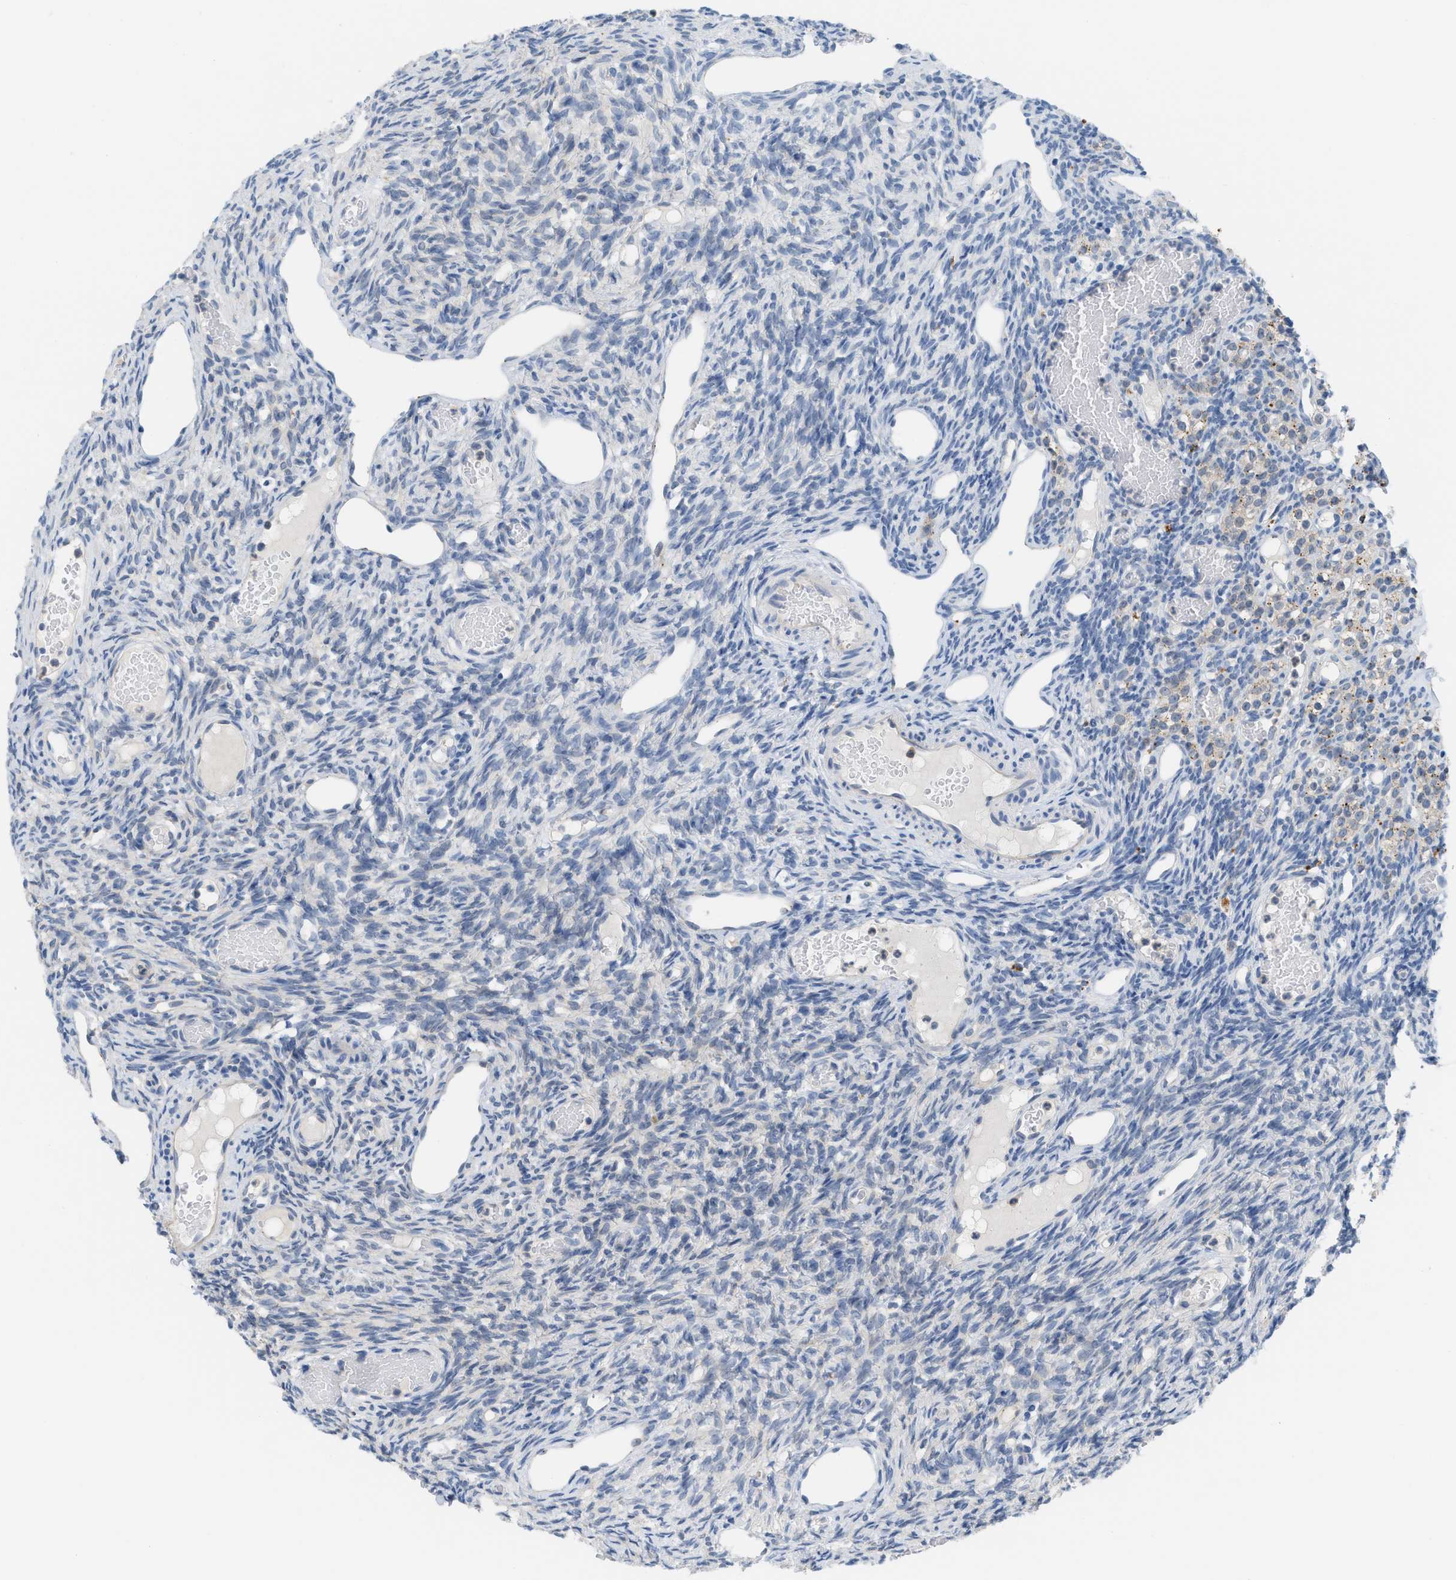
{"staining": {"intensity": "weak", "quantity": "25%-75%", "location": "cytoplasmic/membranous"}, "tissue": "ovary", "cell_type": "Follicle cells", "image_type": "normal", "snomed": [{"axis": "morphology", "description": "Normal tissue, NOS"}, {"axis": "topography", "description": "Ovary"}], "caption": "Immunohistochemical staining of unremarkable ovary displays weak cytoplasmic/membranous protein positivity in about 25%-75% of follicle cells. The protein of interest is stained brown, and the nuclei are stained in blue (DAB (3,3'-diaminobenzidine) IHC with brightfield microscopy, high magnification).", "gene": "CSTB", "patient": {"sex": "female", "age": 33}}